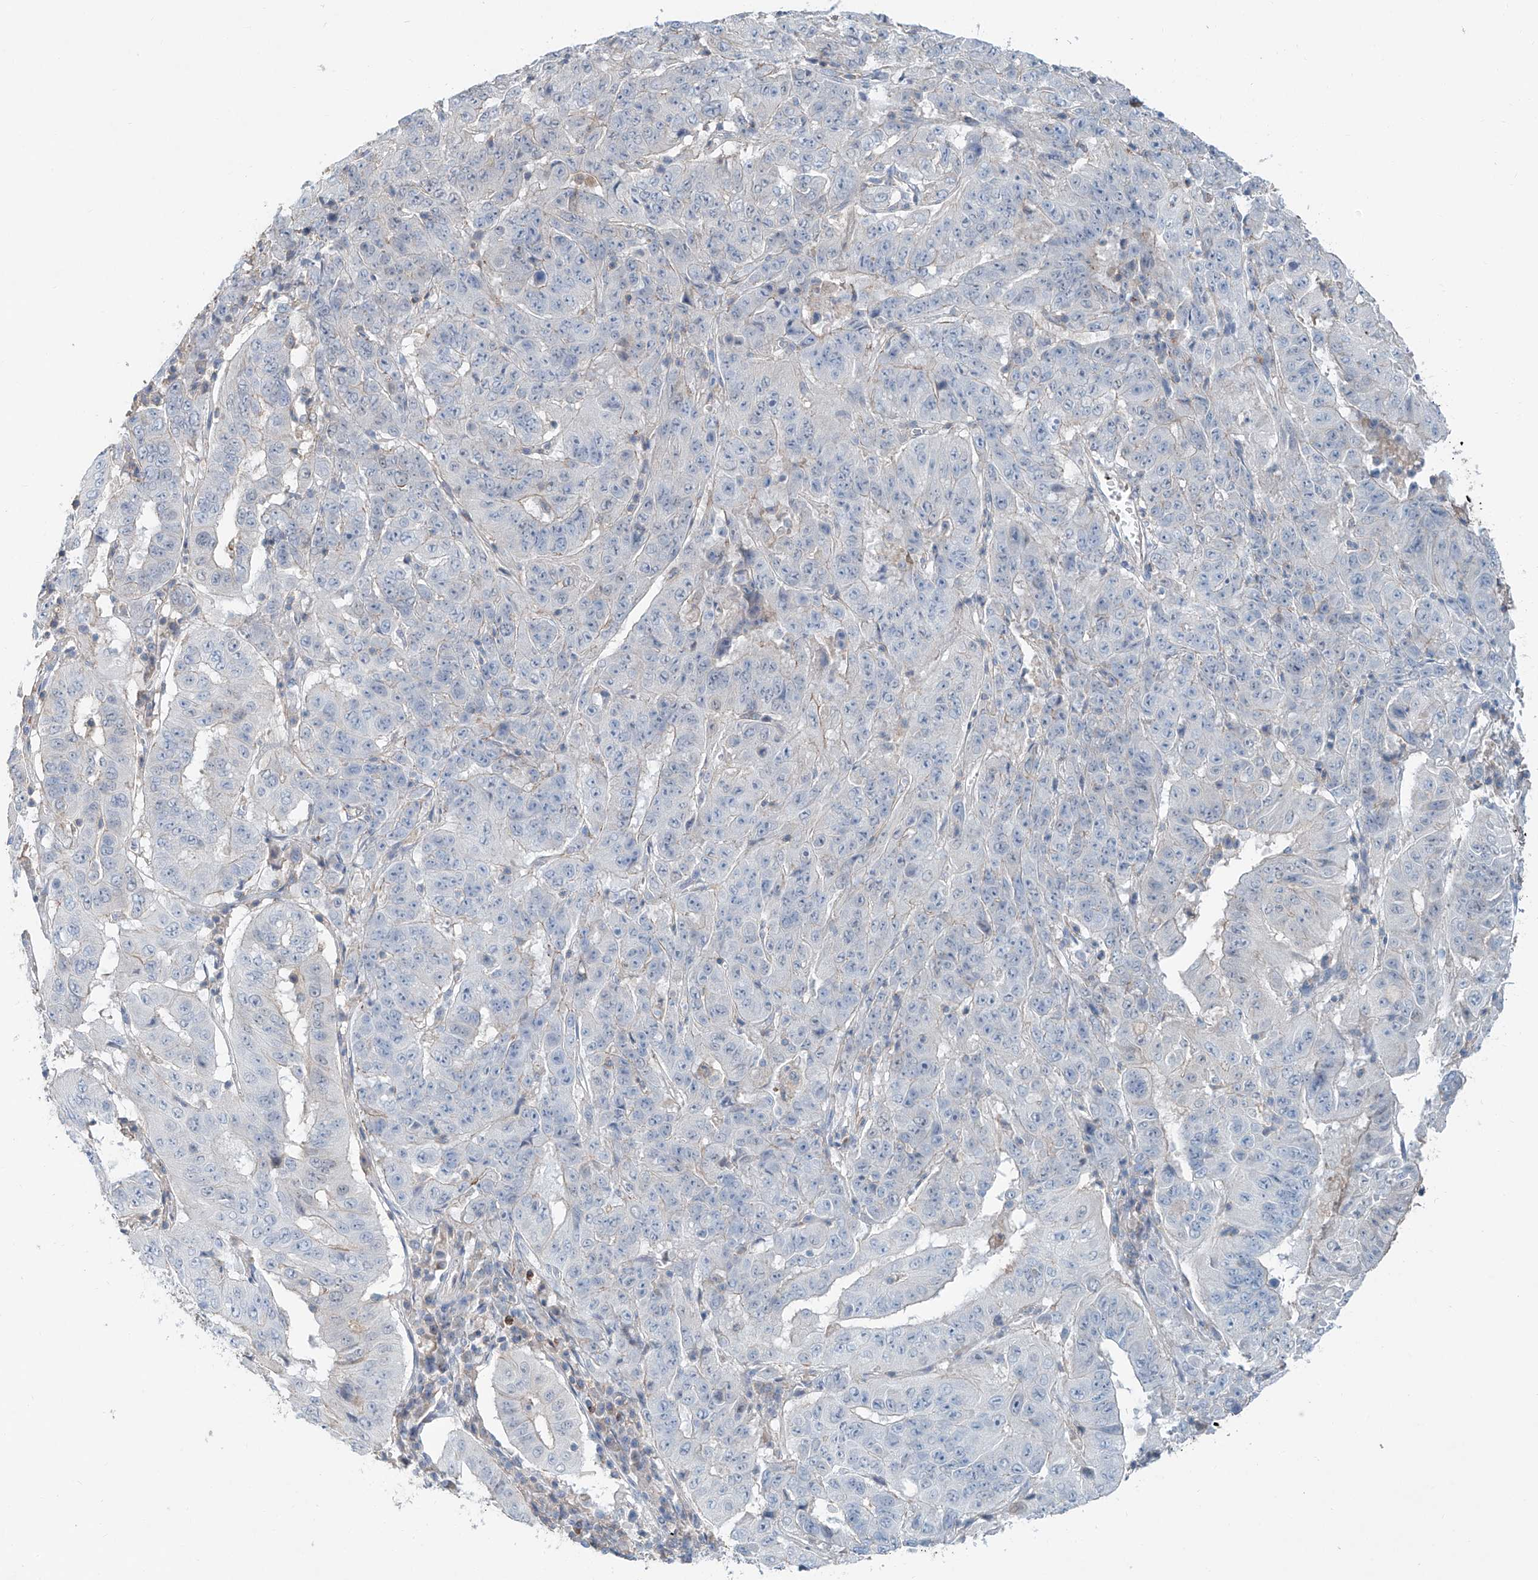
{"staining": {"intensity": "negative", "quantity": "none", "location": "none"}, "tissue": "pancreatic cancer", "cell_type": "Tumor cells", "image_type": "cancer", "snomed": [{"axis": "morphology", "description": "Adenocarcinoma, NOS"}, {"axis": "topography", "description": "Pancreas"}], "caption": "Pancreatic cancer was stained to show a protein in brown. There is no significant staining in tumor cells.", "gene": "ANKRD34A", "patient": {"sex": "male", "age": 63}}